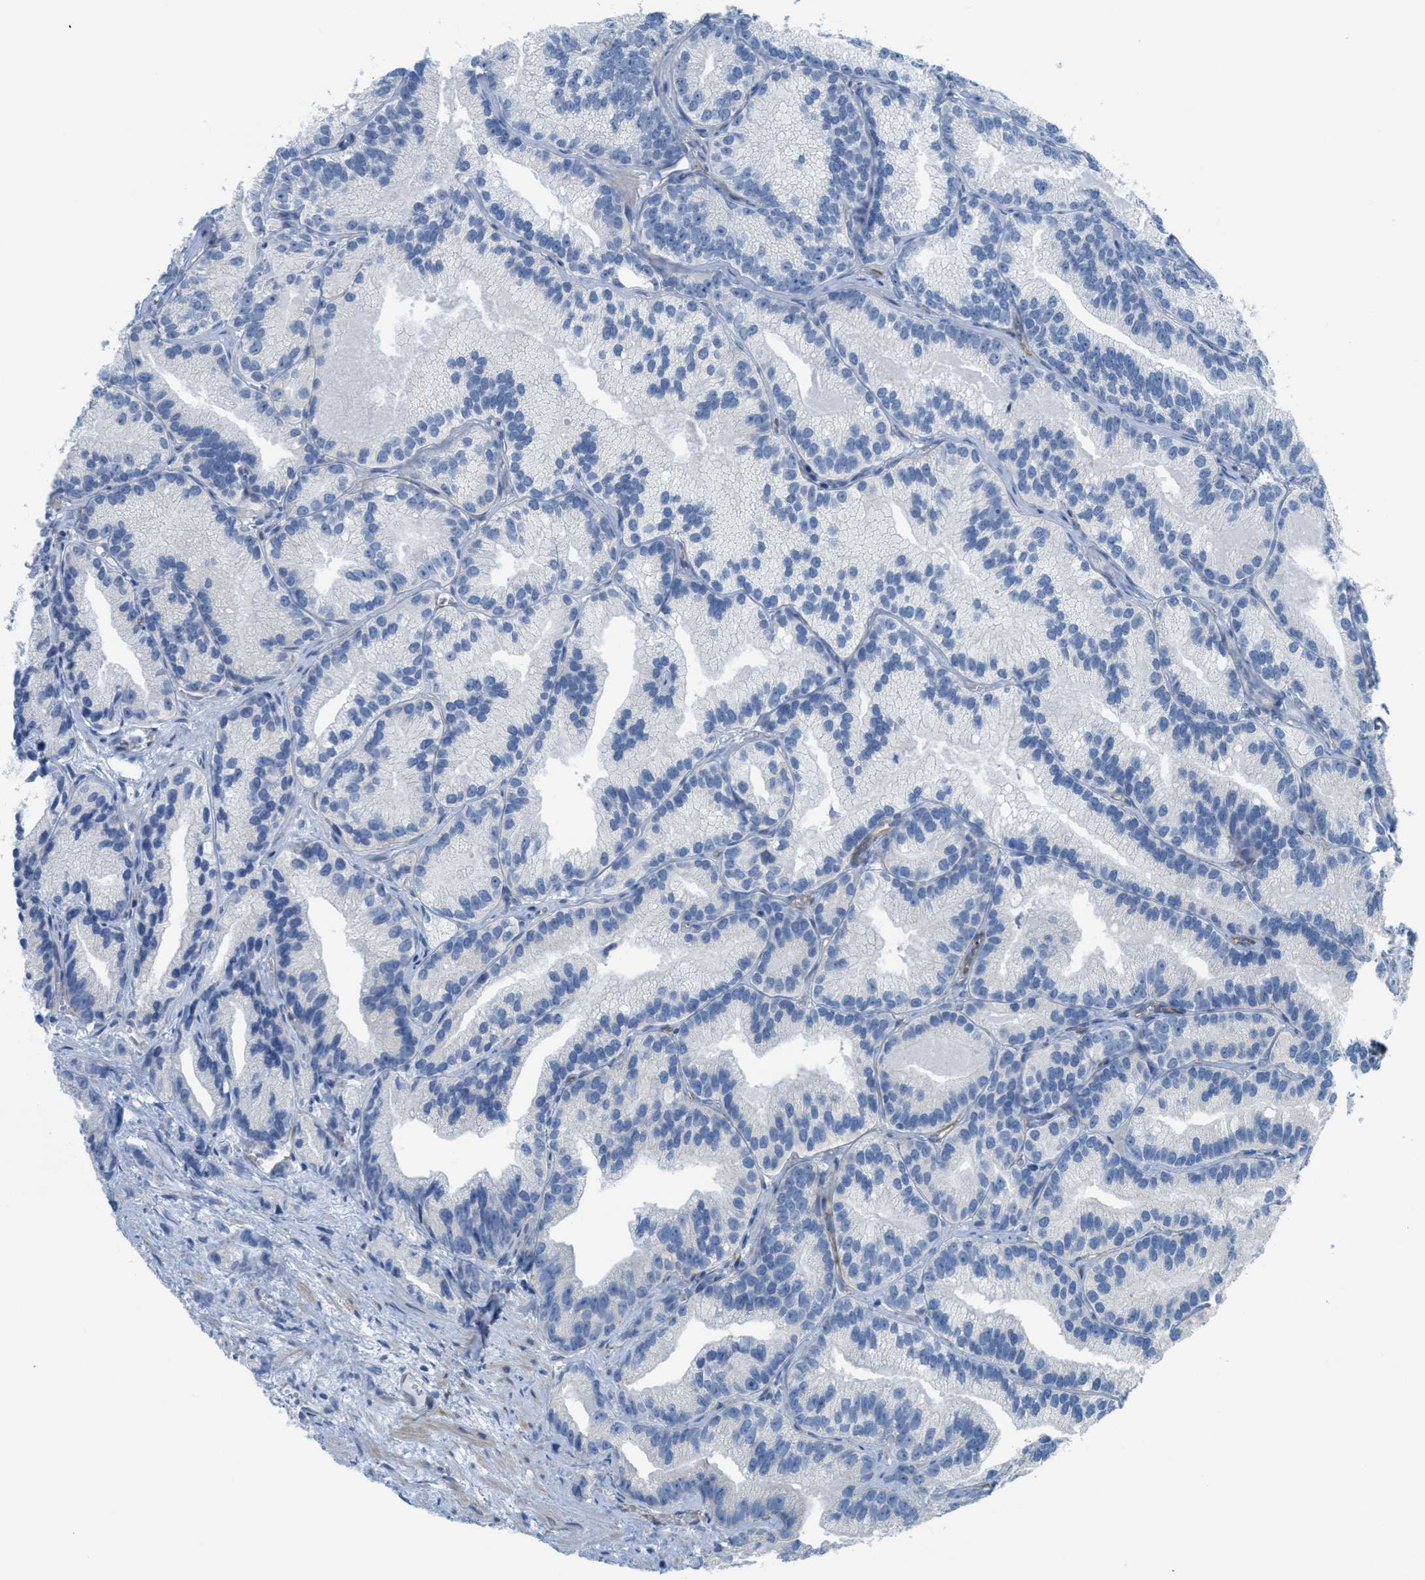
{"staining": {"intensity": "negative", "quantity": "none", "location": "none"}, "tissue": "prostate cancer", "cell_type": "Tumor cells", "image_type": "cancer", "snomed": [{"axis": "morphology", "description": "Adenocarcinoma, Low grade"}, {"axis": "topography", "description": "Prostate"}], "caption": "IHC micrograph of neoplastic tissue: human prostate cancer stained with DAB (3,3'-diaminobenzidine) displays no significant protein positivity in tumor cells.", "gene": "SLC12A1", "patient": {"sex": "male", "age": 89}}